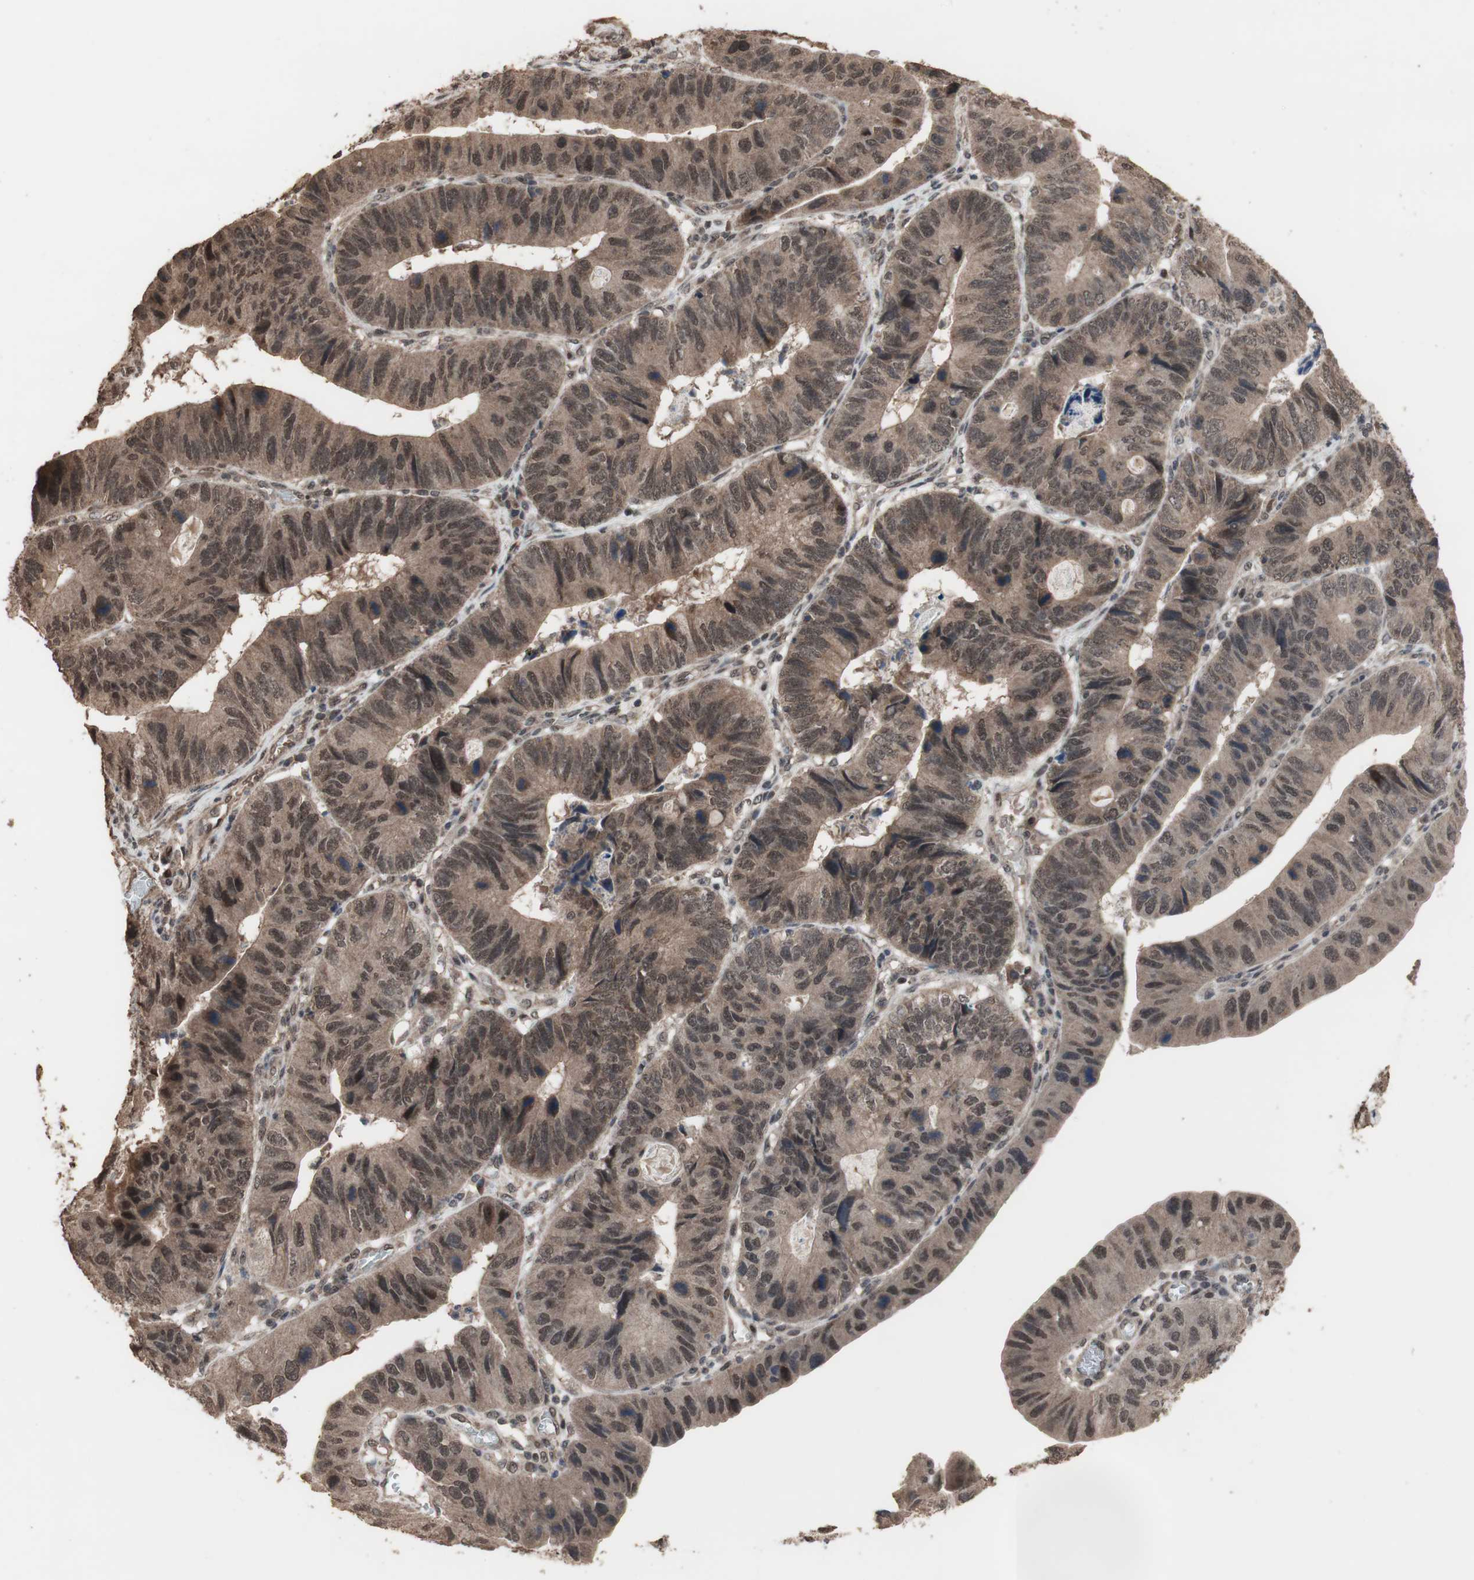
{"staining": {"intensity": "moderate", "quantity": ">75%", "location": "cytoplasmic/membranous"}, "tissue": "stomach cancer", "cell_type": "Tumor cells", "image_type": "cancer", "snomed": [{"axis": "morphology", "description": "Adenocarcinoma, NOS"}, {"axis": "topography", "description": "Stomach"}], "caption": "IHC staining of stomach adenocarcinoma, which exhibits medium levels of moderate cytoplasmic/membranous positivity in approximately >75% of tumor cells indicating moderate cytoplasmic/membranous protein expression. The staining was performed using DAB (brown) for protein detection and nuclei were counterstained in hematoxylin (blue).", "gene": "KANSL1", "patient": {"sex": "male", "age": 59}}